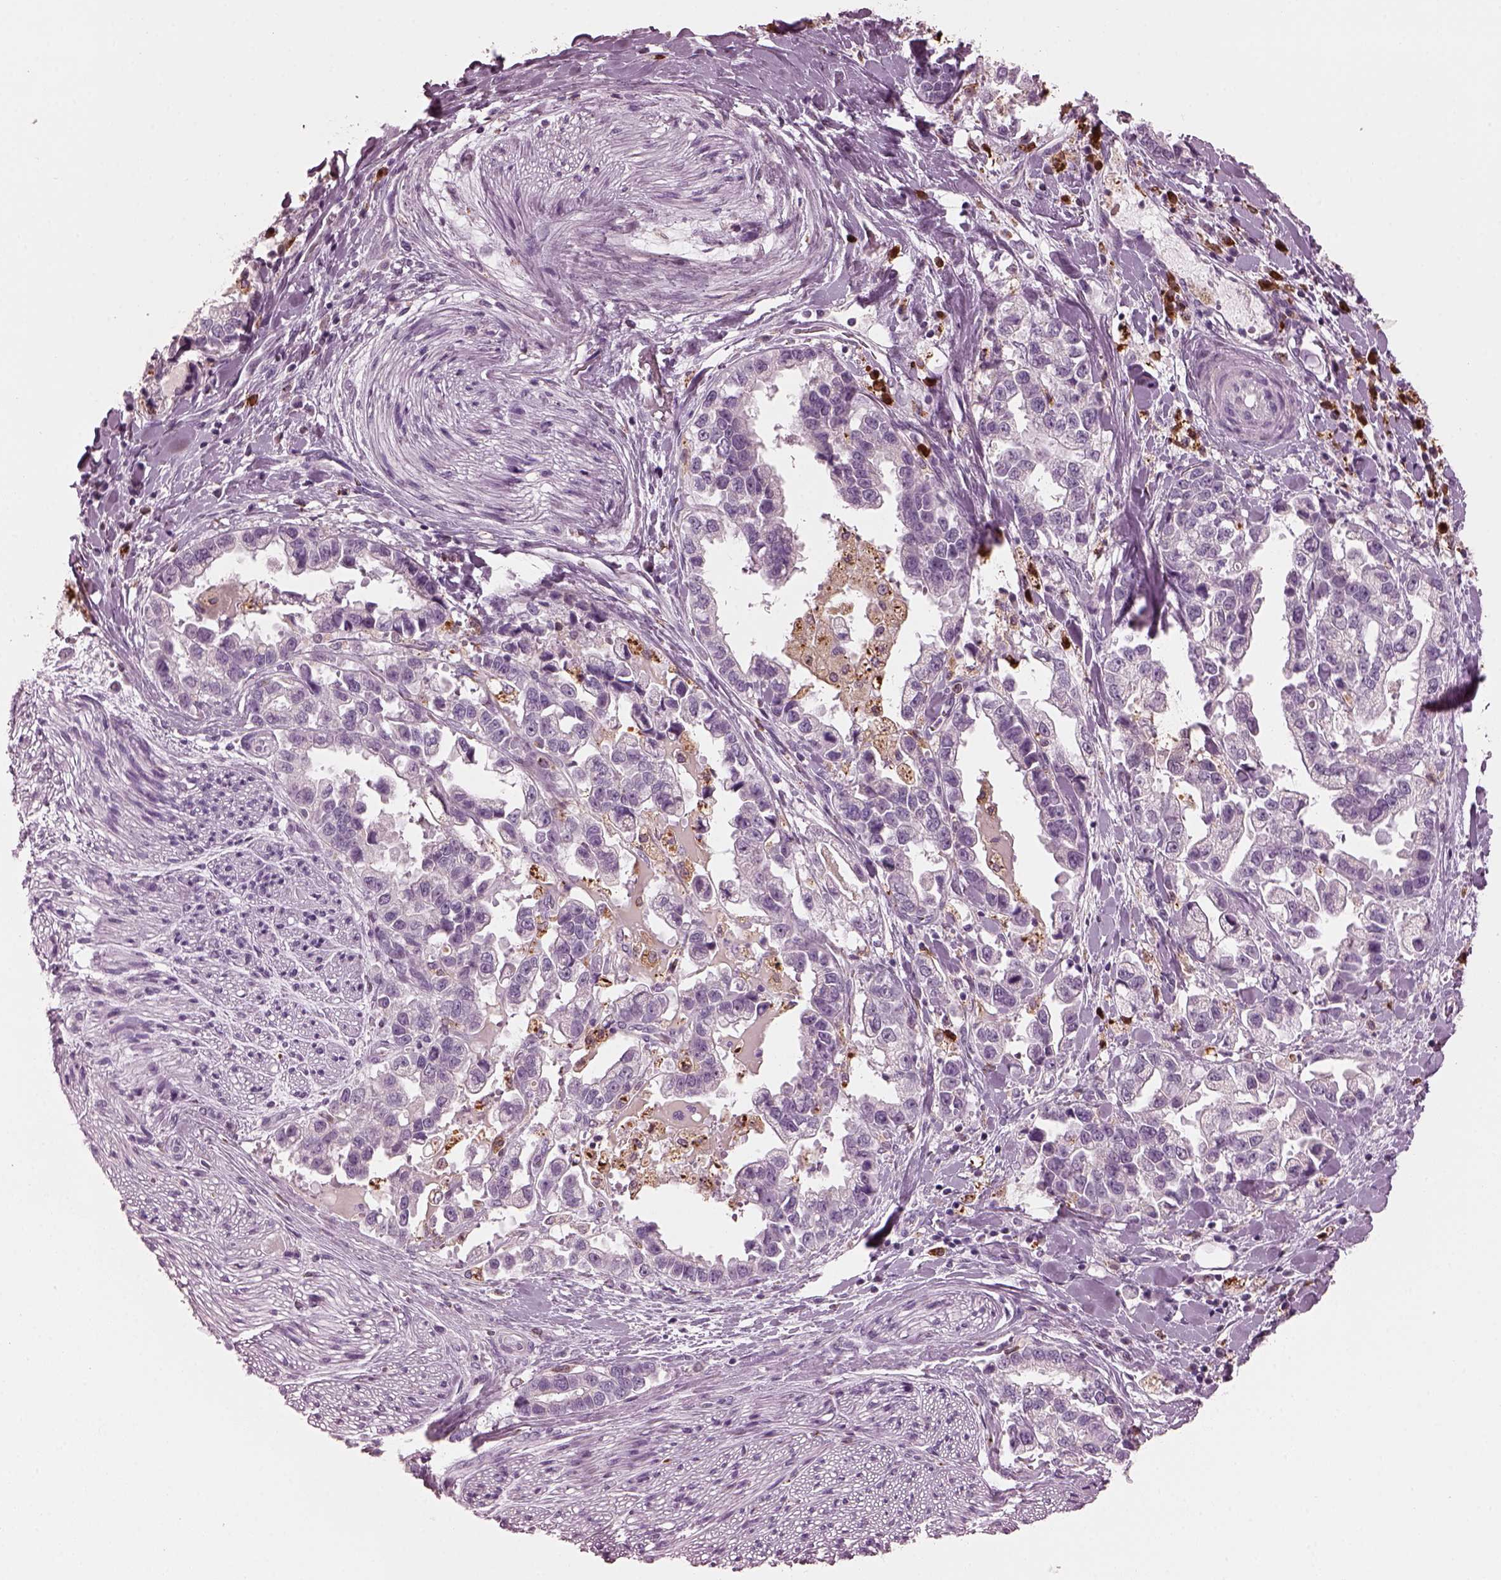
{"staining": {"intensity": "negative", "quantity": "none", "location": "none"}, "tissue": "stomach cancer", "cell_type": "Tumor cells", "image_type": "cancer", "snomed": [{"axis": "morphology", "description": "Adenocarcinoma, NOS"}, {"axis": "topography", "description": "Stomach"}], "caption": "Immunohistochemical staining of stomach cancer exhibits no significant staining in tumor cells.", "gene": "SLAMF8", "patient": {"sex": "male", "age": 59}}